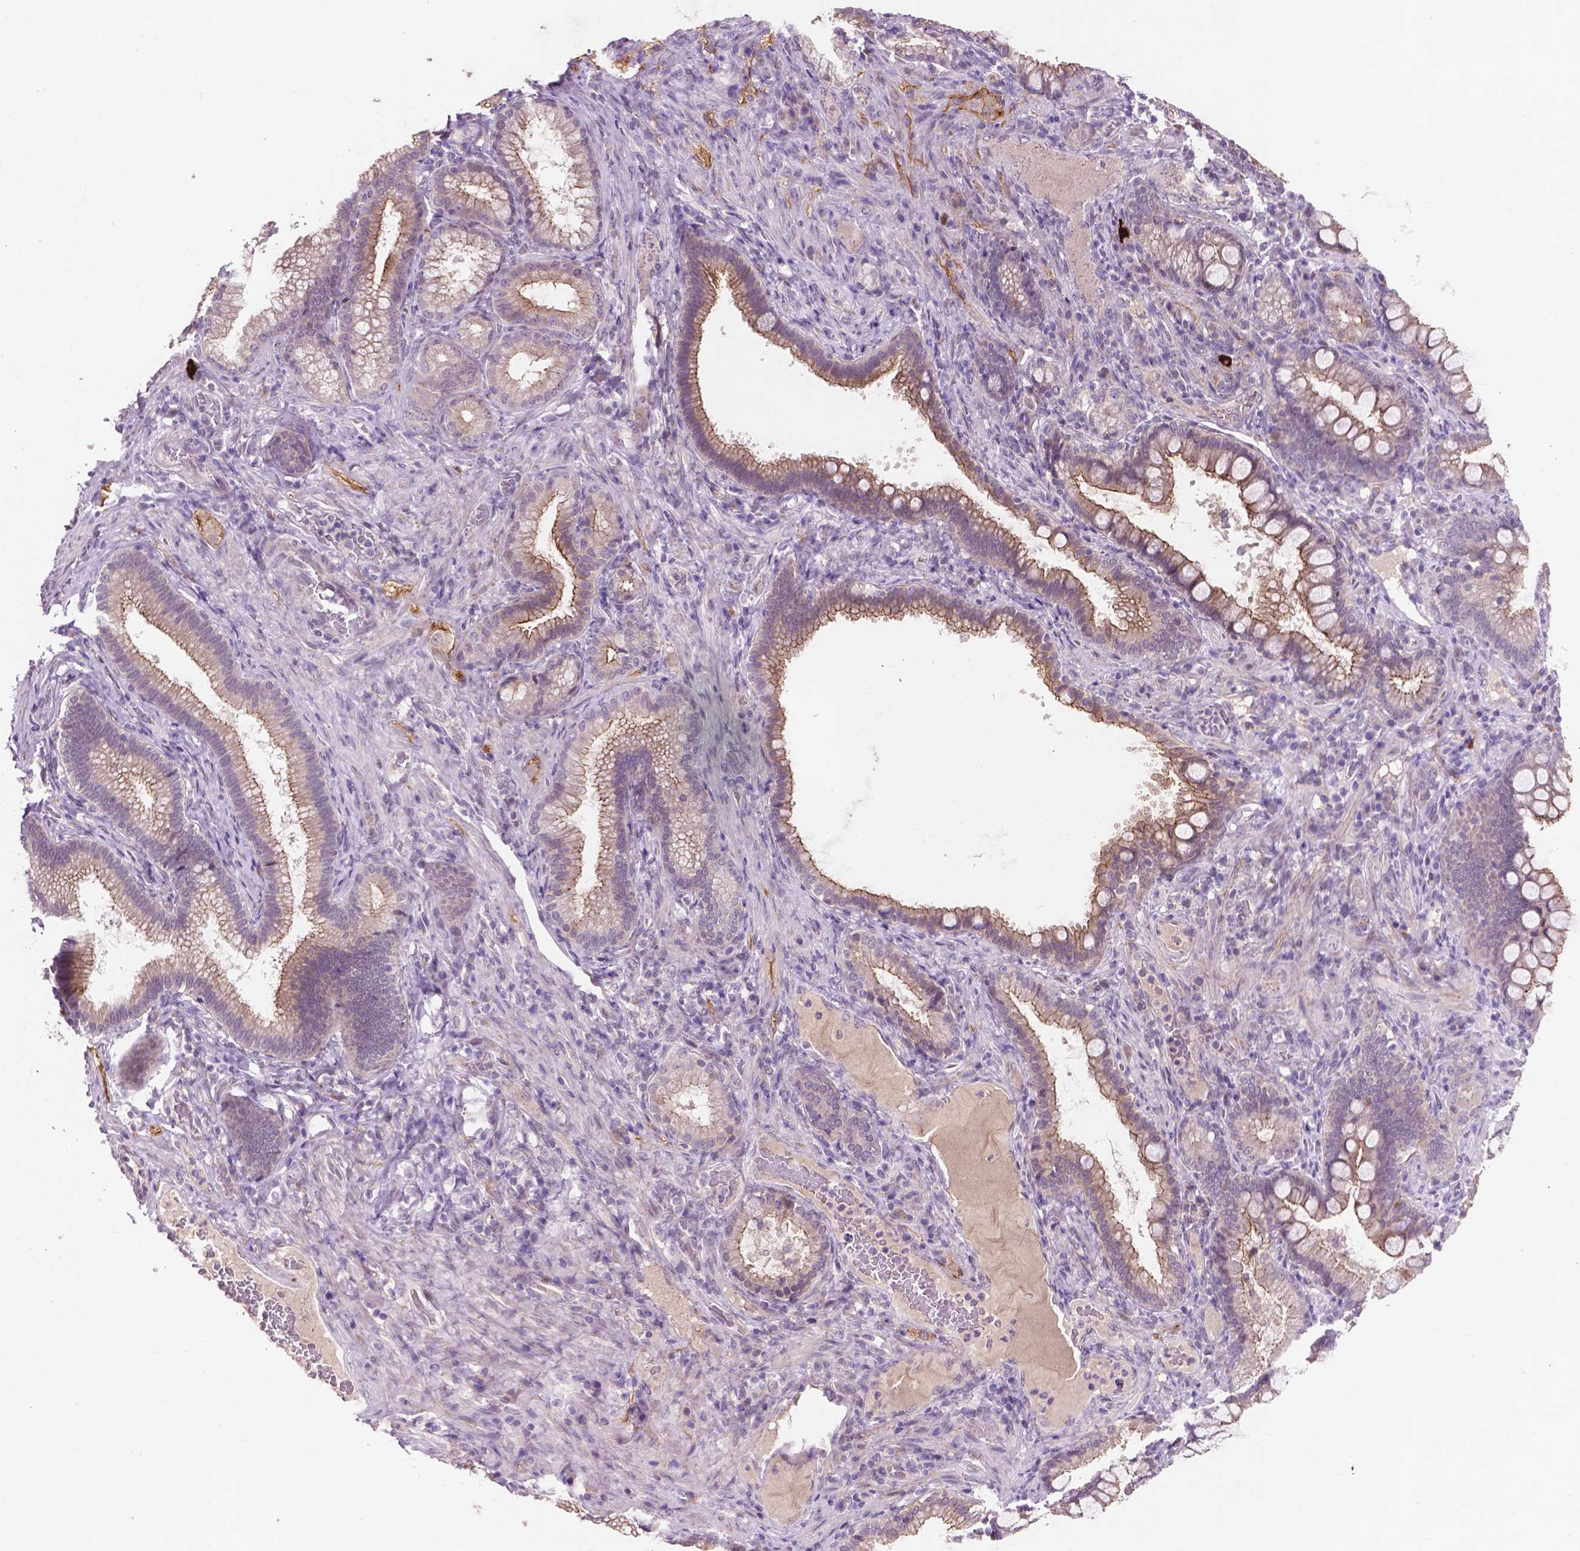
{"staining": {"intensity": "moderate", "quantity": "<25%", "location": "cytoplasmic/membranous"}, "tissue": "duodenum", "cell_type": "Glandular cells", "image_type": "normal", "snomed": [{"axis": "morphology", "description": "Normal tissue, NOS"}, {"axis": "topography", "description": "Pancreas"}, {"axis": "topography", "description": "Duodenum"}], "caption": "Immunohistochemistry (IHC) micrograph of normal duodenum stained for a protein (brown), which reveals low levels of moderate cytoplasmic/membranous positivity in about <25% of glandular cells.", "gene": "GXYLT2", "patient": {"sex": "male", "age": 59}}